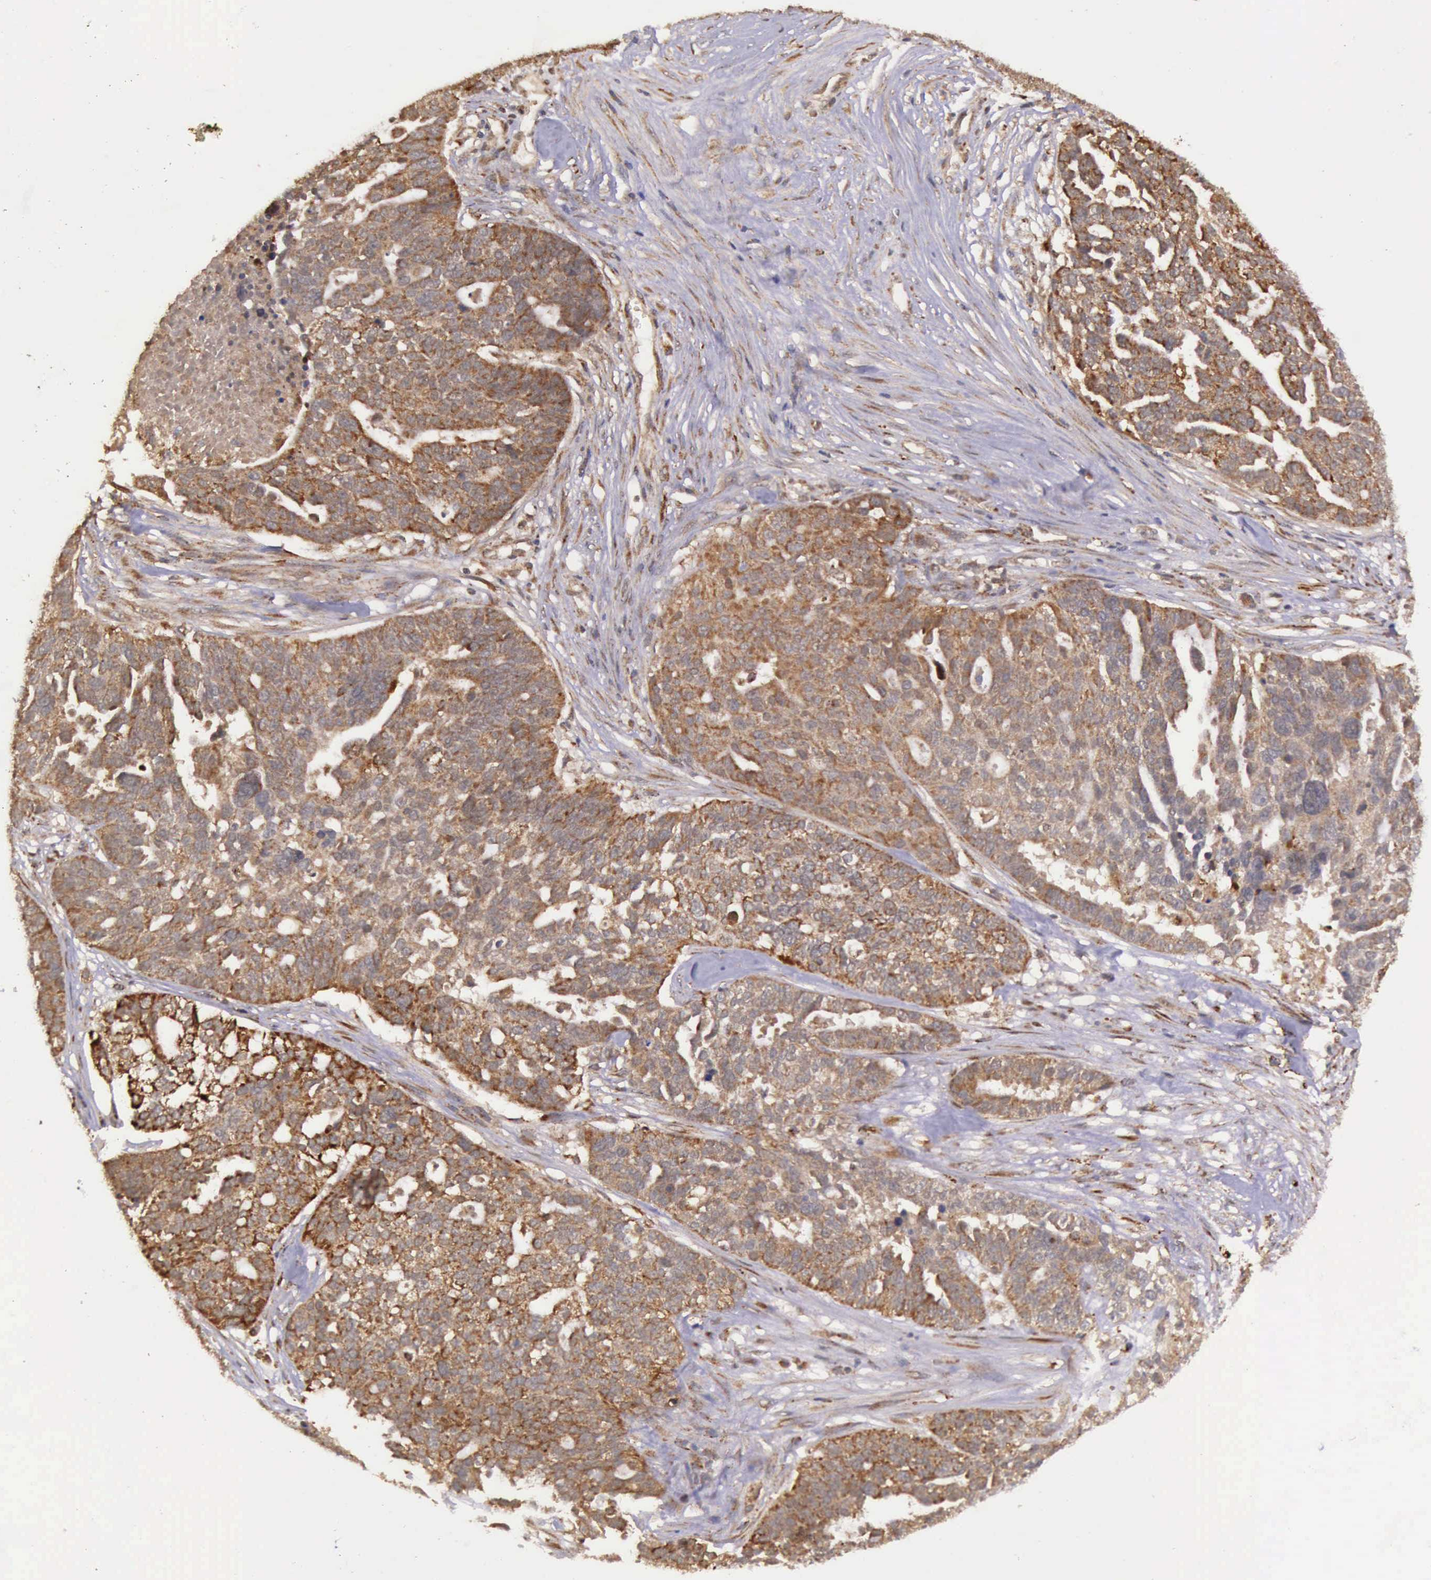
{"staining": {"intensity": "strong", "quantity": ">75%", "location": "cytoplasmic/membranous"}, "tissue": "ovarian cancer", "cell_type": "Tumor cells", "image_type": "cancer", "snomed": [{"axis": "morphology", "description": "Cystadenocarcinoma, serous, NOS"}, {"axis": "topography", "description": "Ovary"}], "caption": "A high-resolution photomicrograph shows IHC staining of ovarian cancer, which displays strong cytoplasmic/membranous expression in approximately >75% of tumor cells.", "gene": "ARMCX3", "patient": {"sex": "female", "age": 59}}